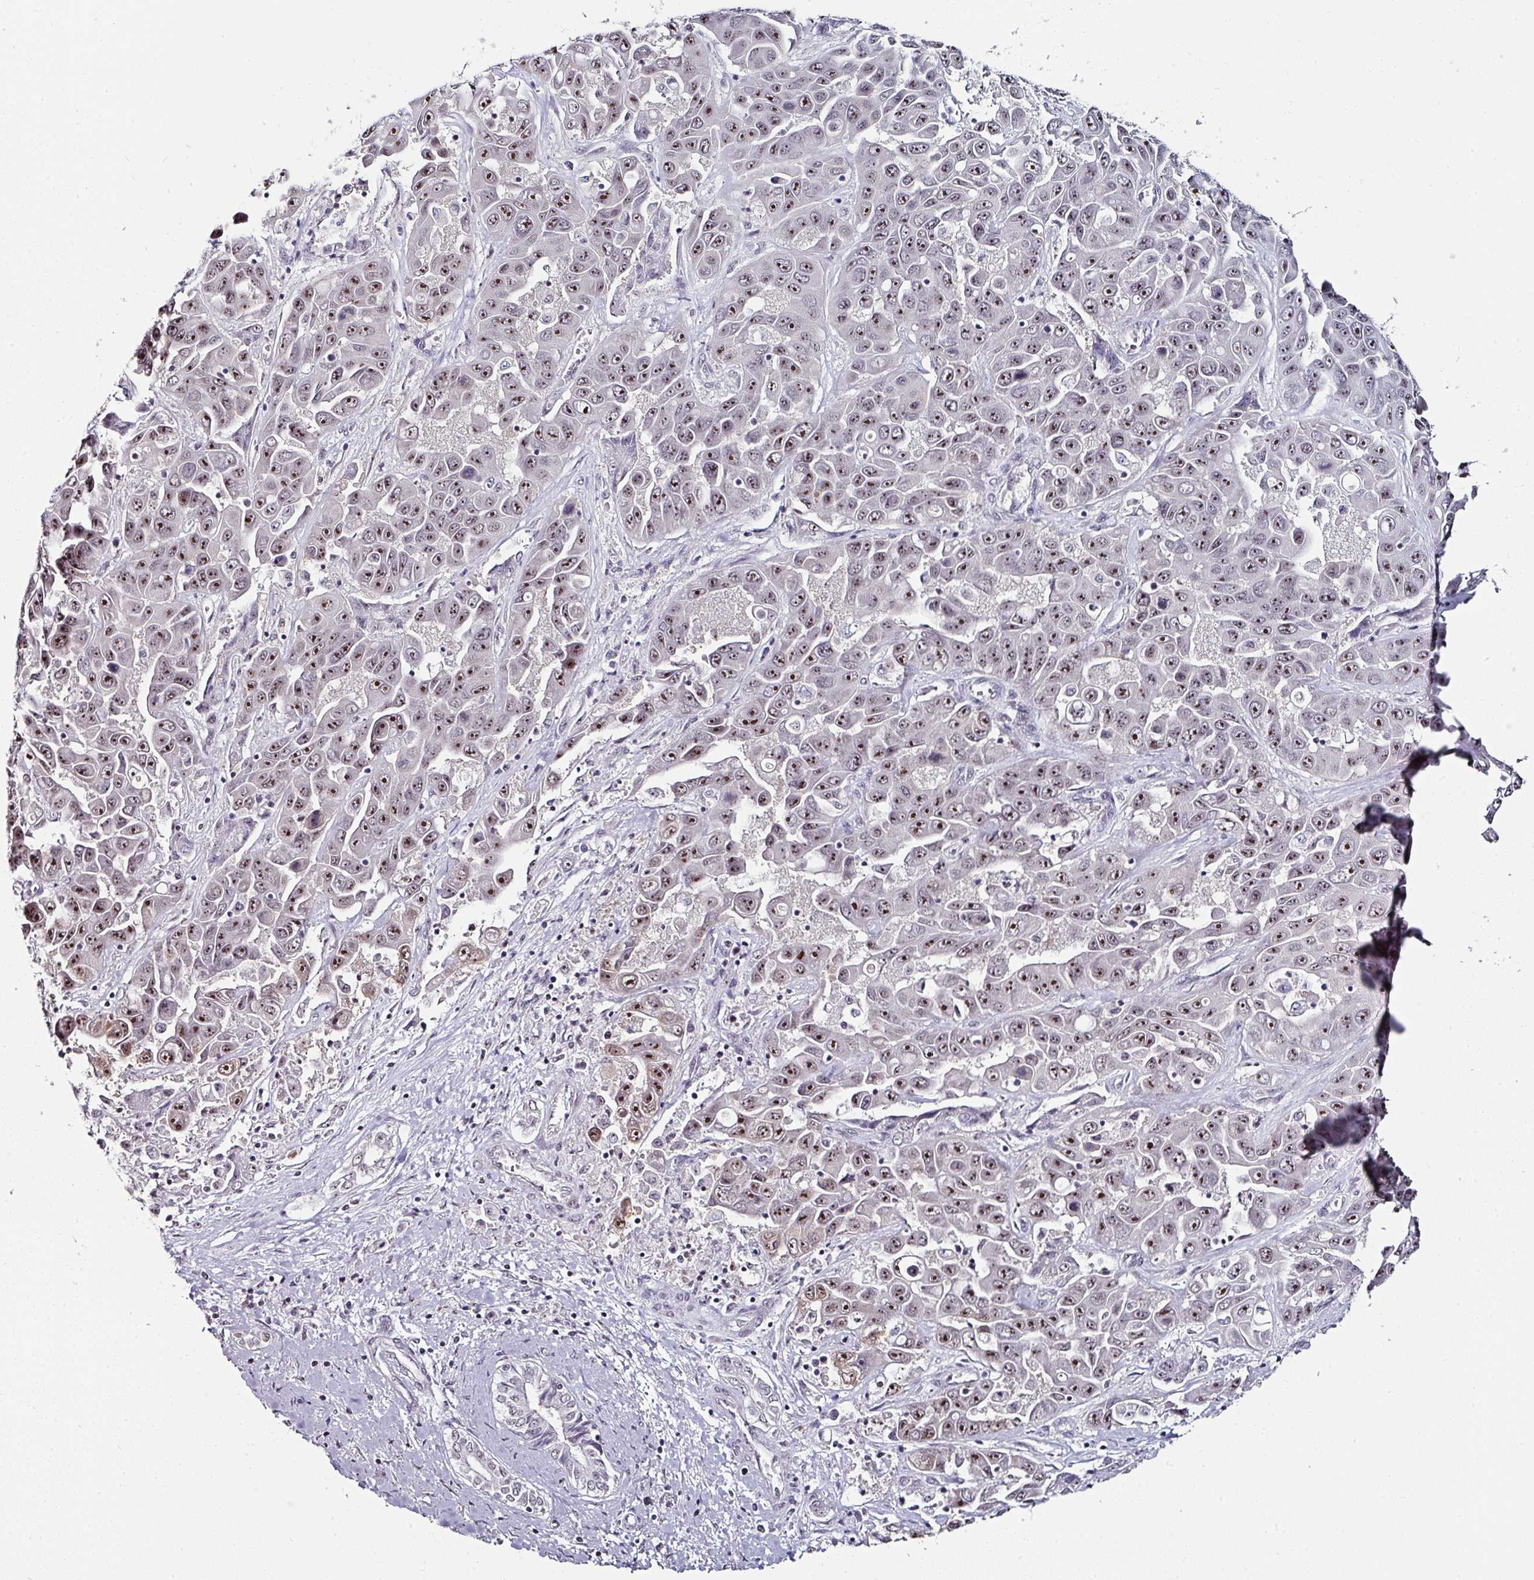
{"staining": {"intensity": "moderate", "quantity": ">75%", "location": "nuclear"}, "tissue": "liver cancer", "cell_type": "Tumor cells", "image_type": "cancer", "snomed": [{"axis": "morphology", "description": "Cholangiocarcinoma"}, {"axis": "topography", "description": "Liver"}], "caption": "This is a histology image of immunohistochemistry (IHC) staining of cholangiocarcinoma (liver), which shows moderate staining in the nuclear of tumor cells.", "gene": "NACC2", "patient": {"sex": "female", "age": 52}}